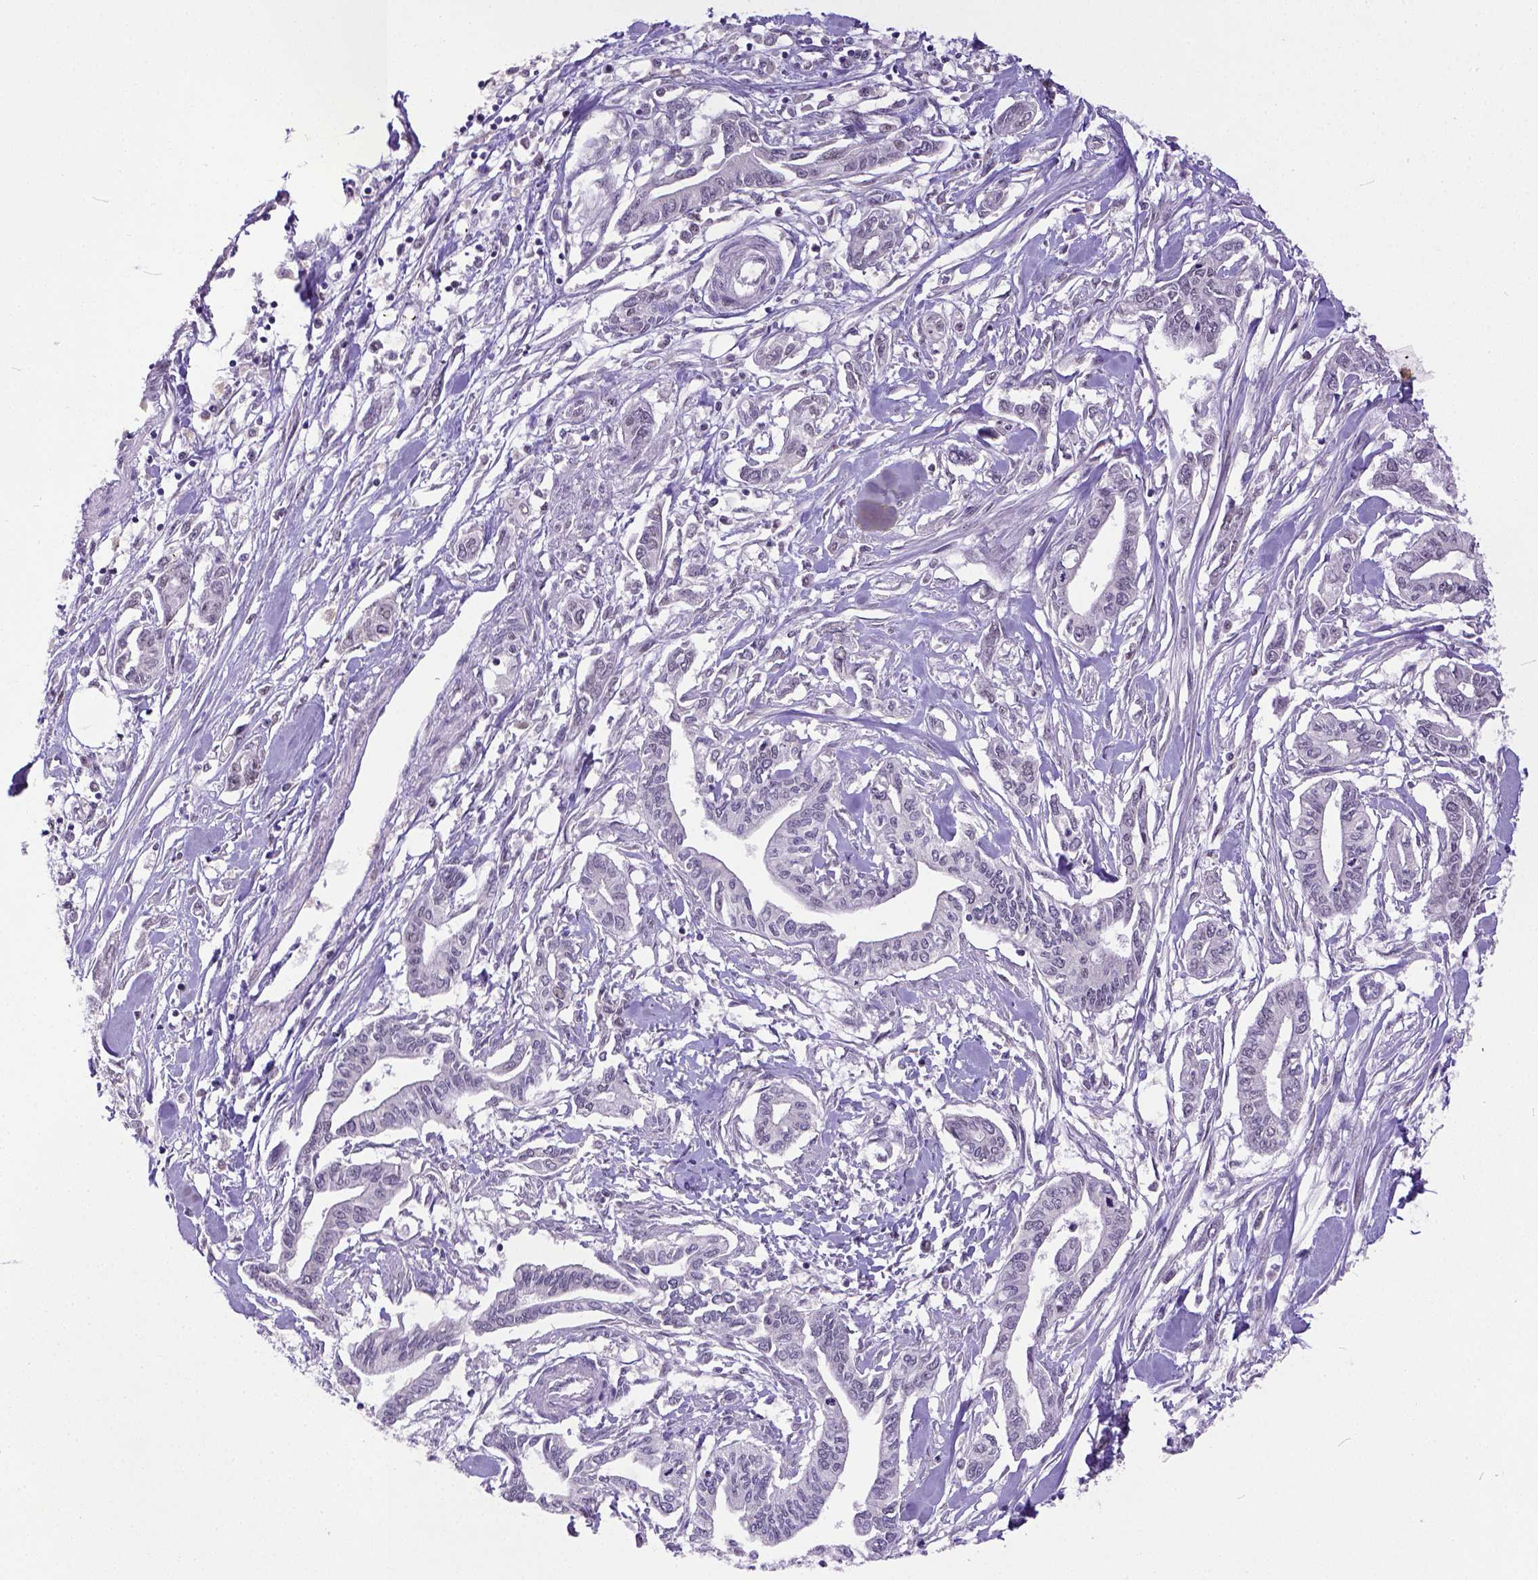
{"staining": {"intensity": "negative", "quantity": "none", "location": "none"}, "tissue": "pancreatic cancer", "cell_type": "Tumor cells", "image_type": "cancer", "snomed": [{"axis": "morphology", "description": "Adenocarcinoma, NOS"}, {"axis": "topography", "description": "Pancreas"}], "caption": "Tumor cells show no significant expression in pancreatic cancer. Brightfield microscopy of immunohistochemistry stained with DAB (3,3'-diaminobenzidine) (brown) and hematoxylin (blue), captured at high magnification.", "gene": "ERCC1", "patient": {"sex": "male", "age": 60}}